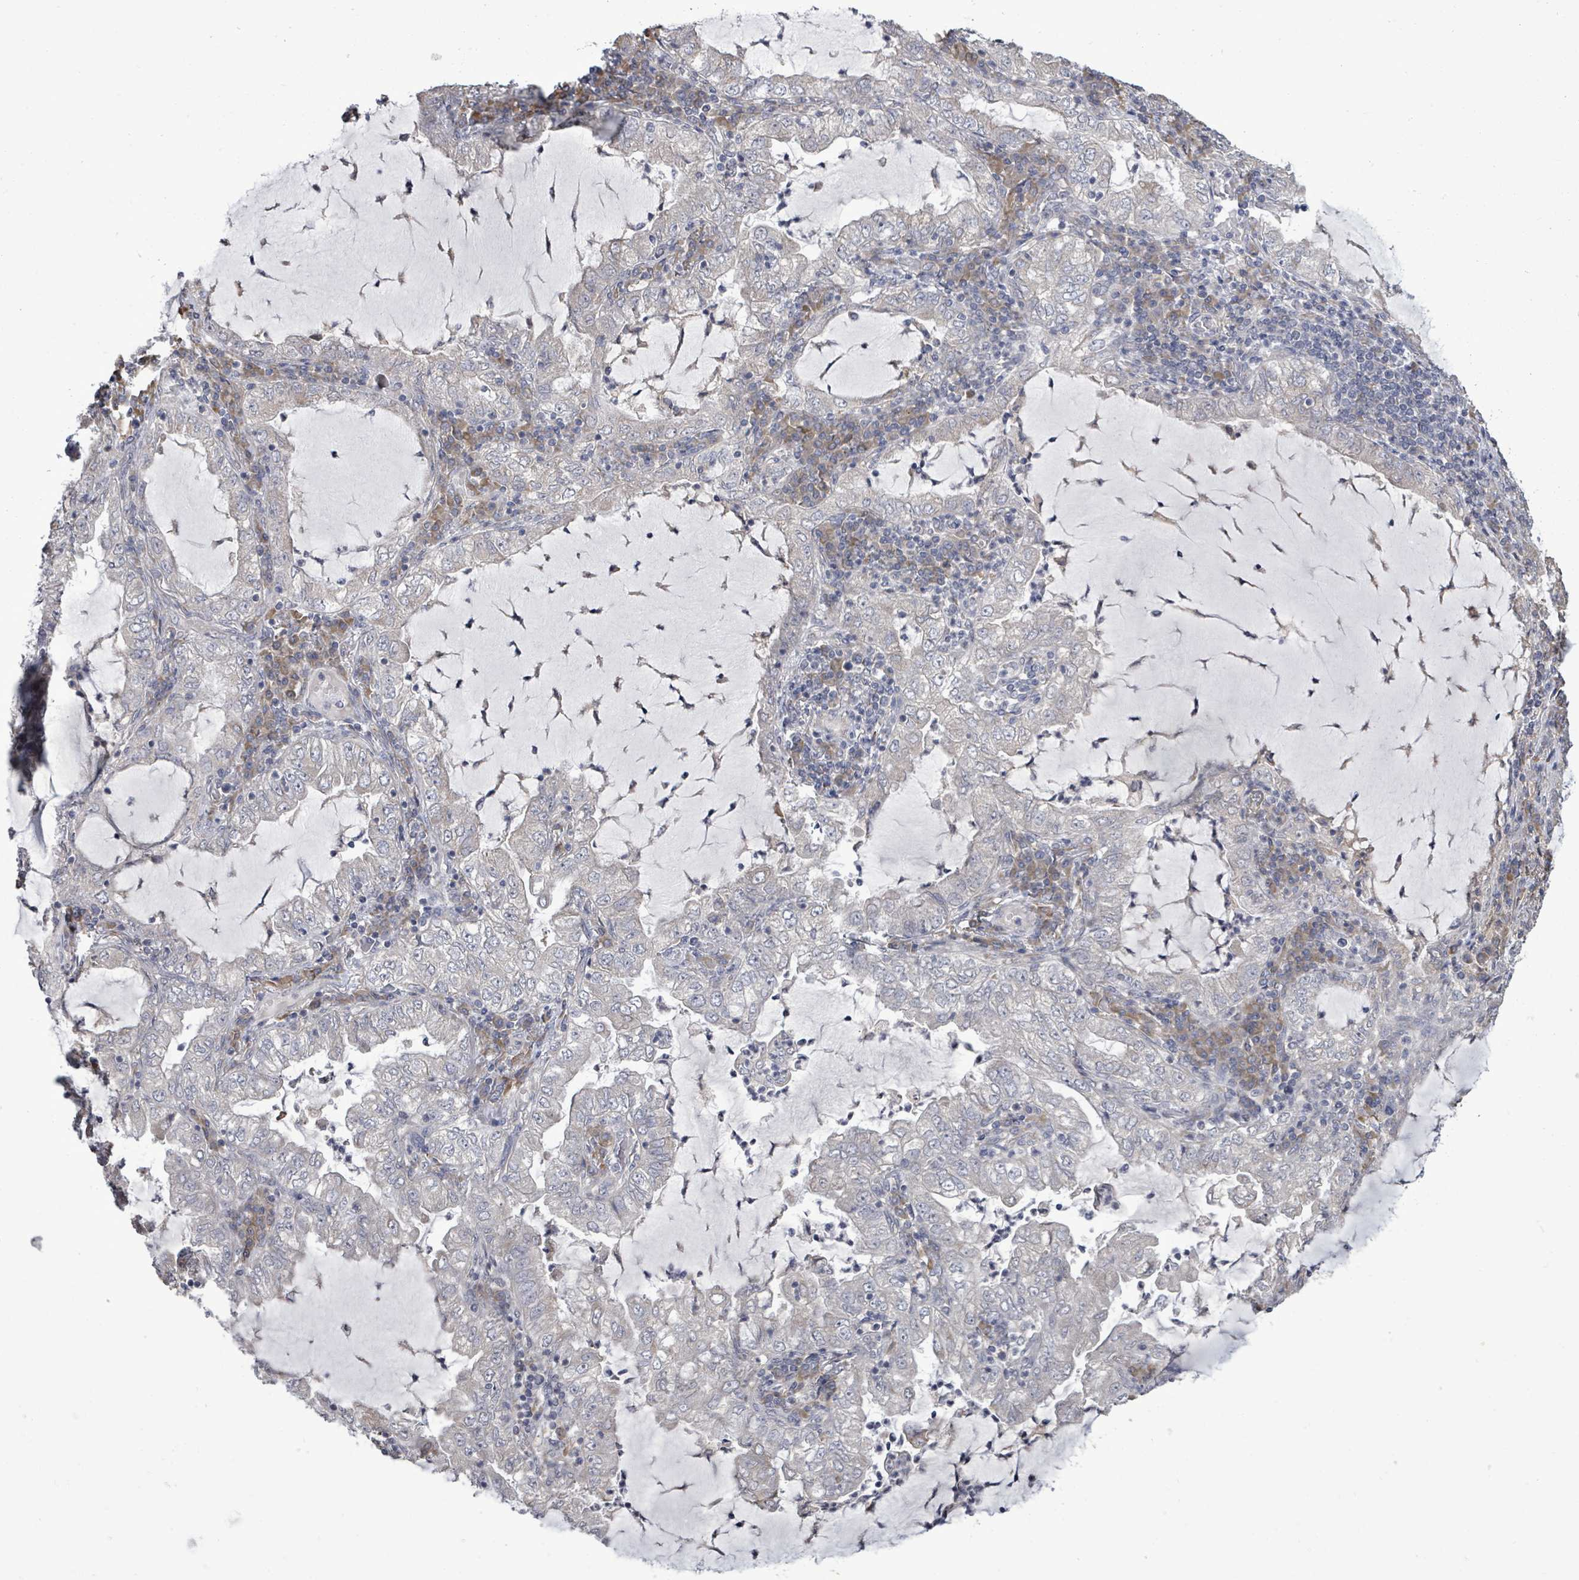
{"staining": {"intensity": "negative", "quantity": "none", "location": "none"}, "tissue": "lung cancer", "cell_type": "Tumor cells", "image_type": "cancer", "snomed": [{"axis": "morphology", "description": "Adenocarcinoma, NOS"}, {"axis": "topography", "description": "Lung"}], "caption": "DAB immunohistochemical staining of lung cancer (adenocarcinoma) exhibits no significant expression in tumor cells. (DAB immunohistochemistry (IHC) with hematoxylin counter stain).", "gene": "POMGNT2", "patient": {"sex": "female", "age": 73}}